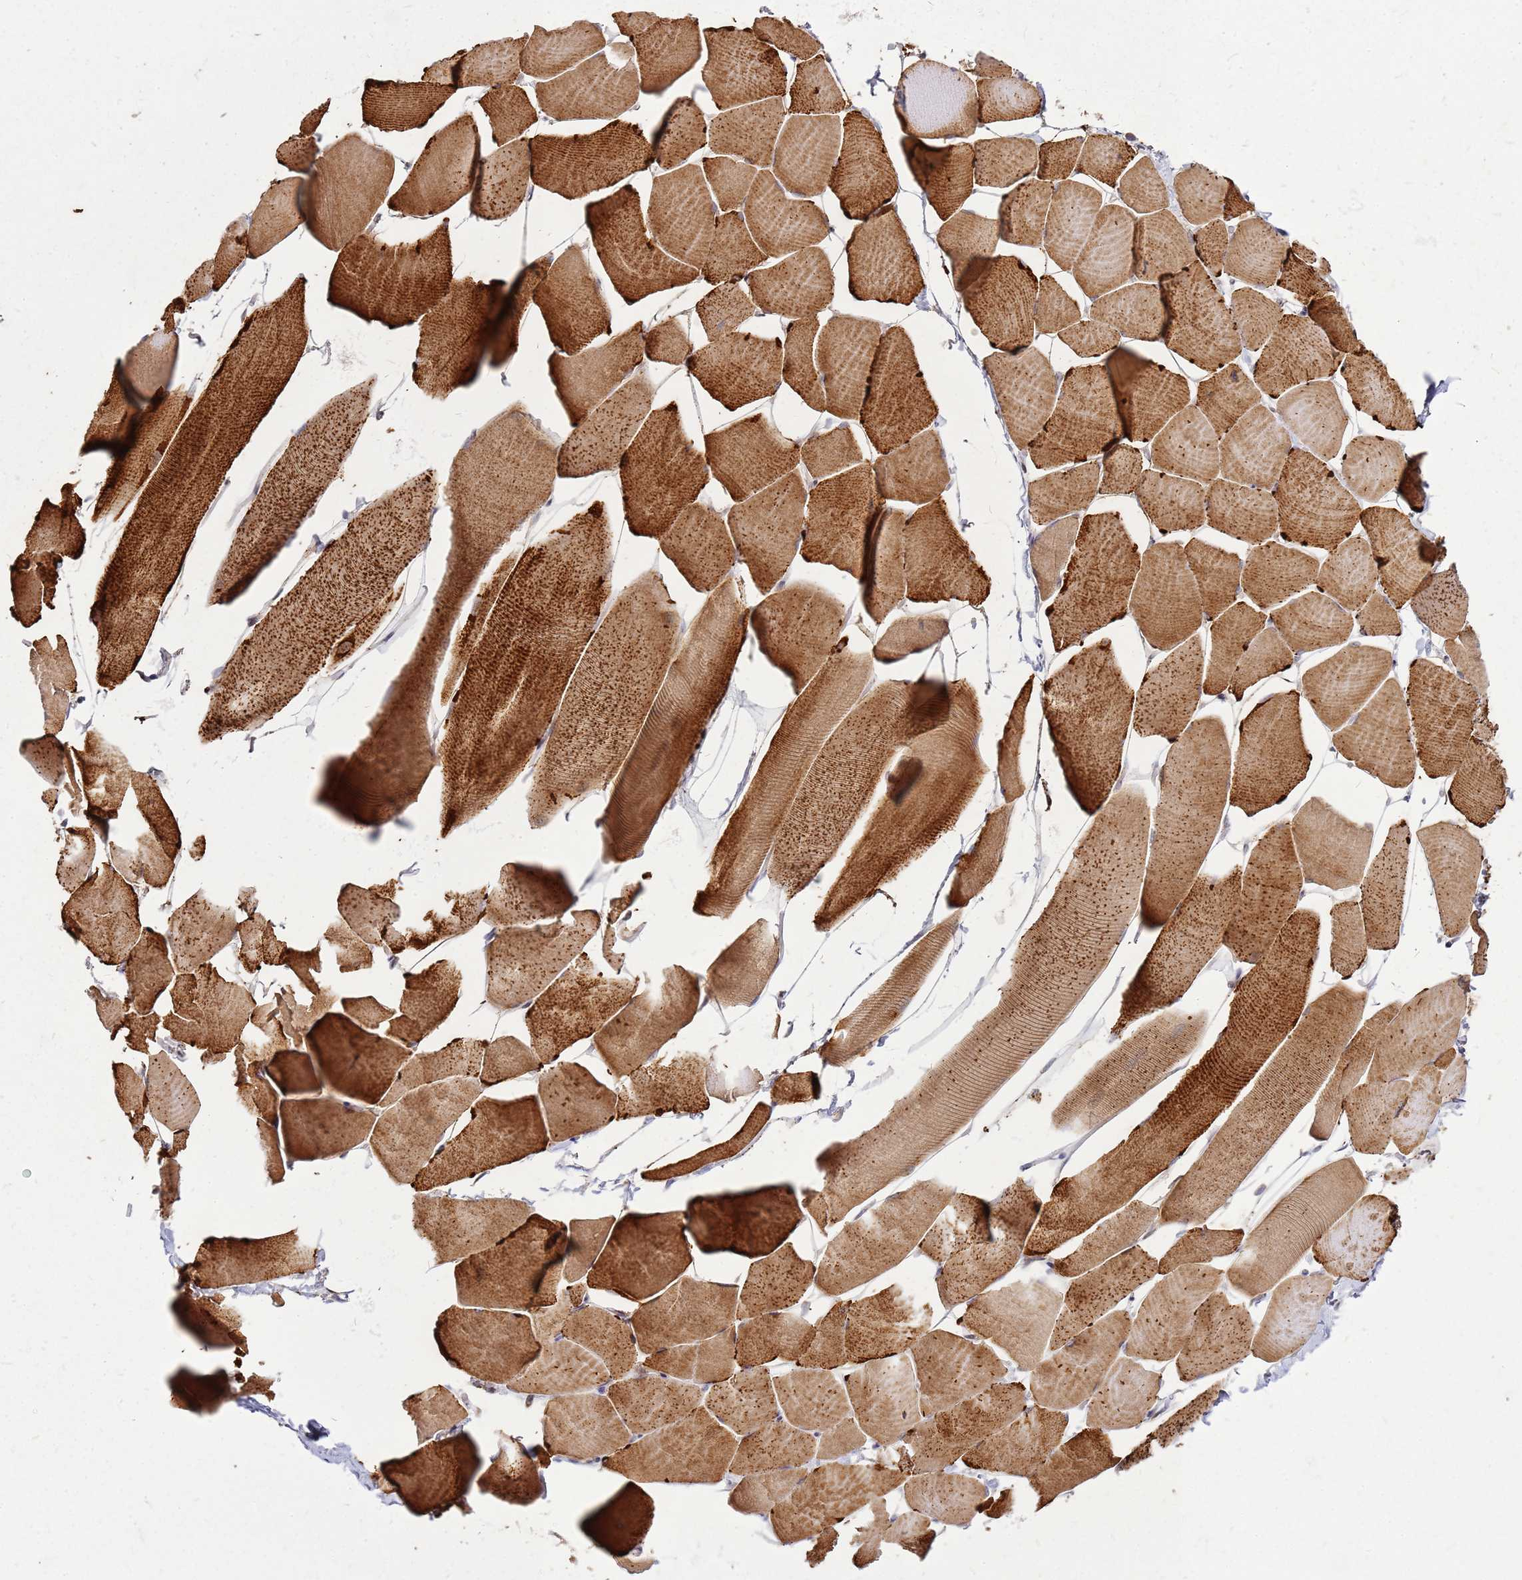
{"staining": {"intensity": "strong", "quantity": ">75%", "location": "cytoplasmic/membranous"}, "tissue": "skeletal muscle", "cell_type": "Myocytes", "image_type": "normal", "snomed": [{"axis": "morphology", "description": "Normal tissue, NOS"}, {"axis": "topography", "description": "Skeletal muscle"}], "caption": "Brown immunohistochemical staining in normal human skeletal muscle shows strong cytoplasmic/membranous expression in about >75% of myocytes.", "gene": "CCDC159", "patient": {"sex": "male", "age": 25}}